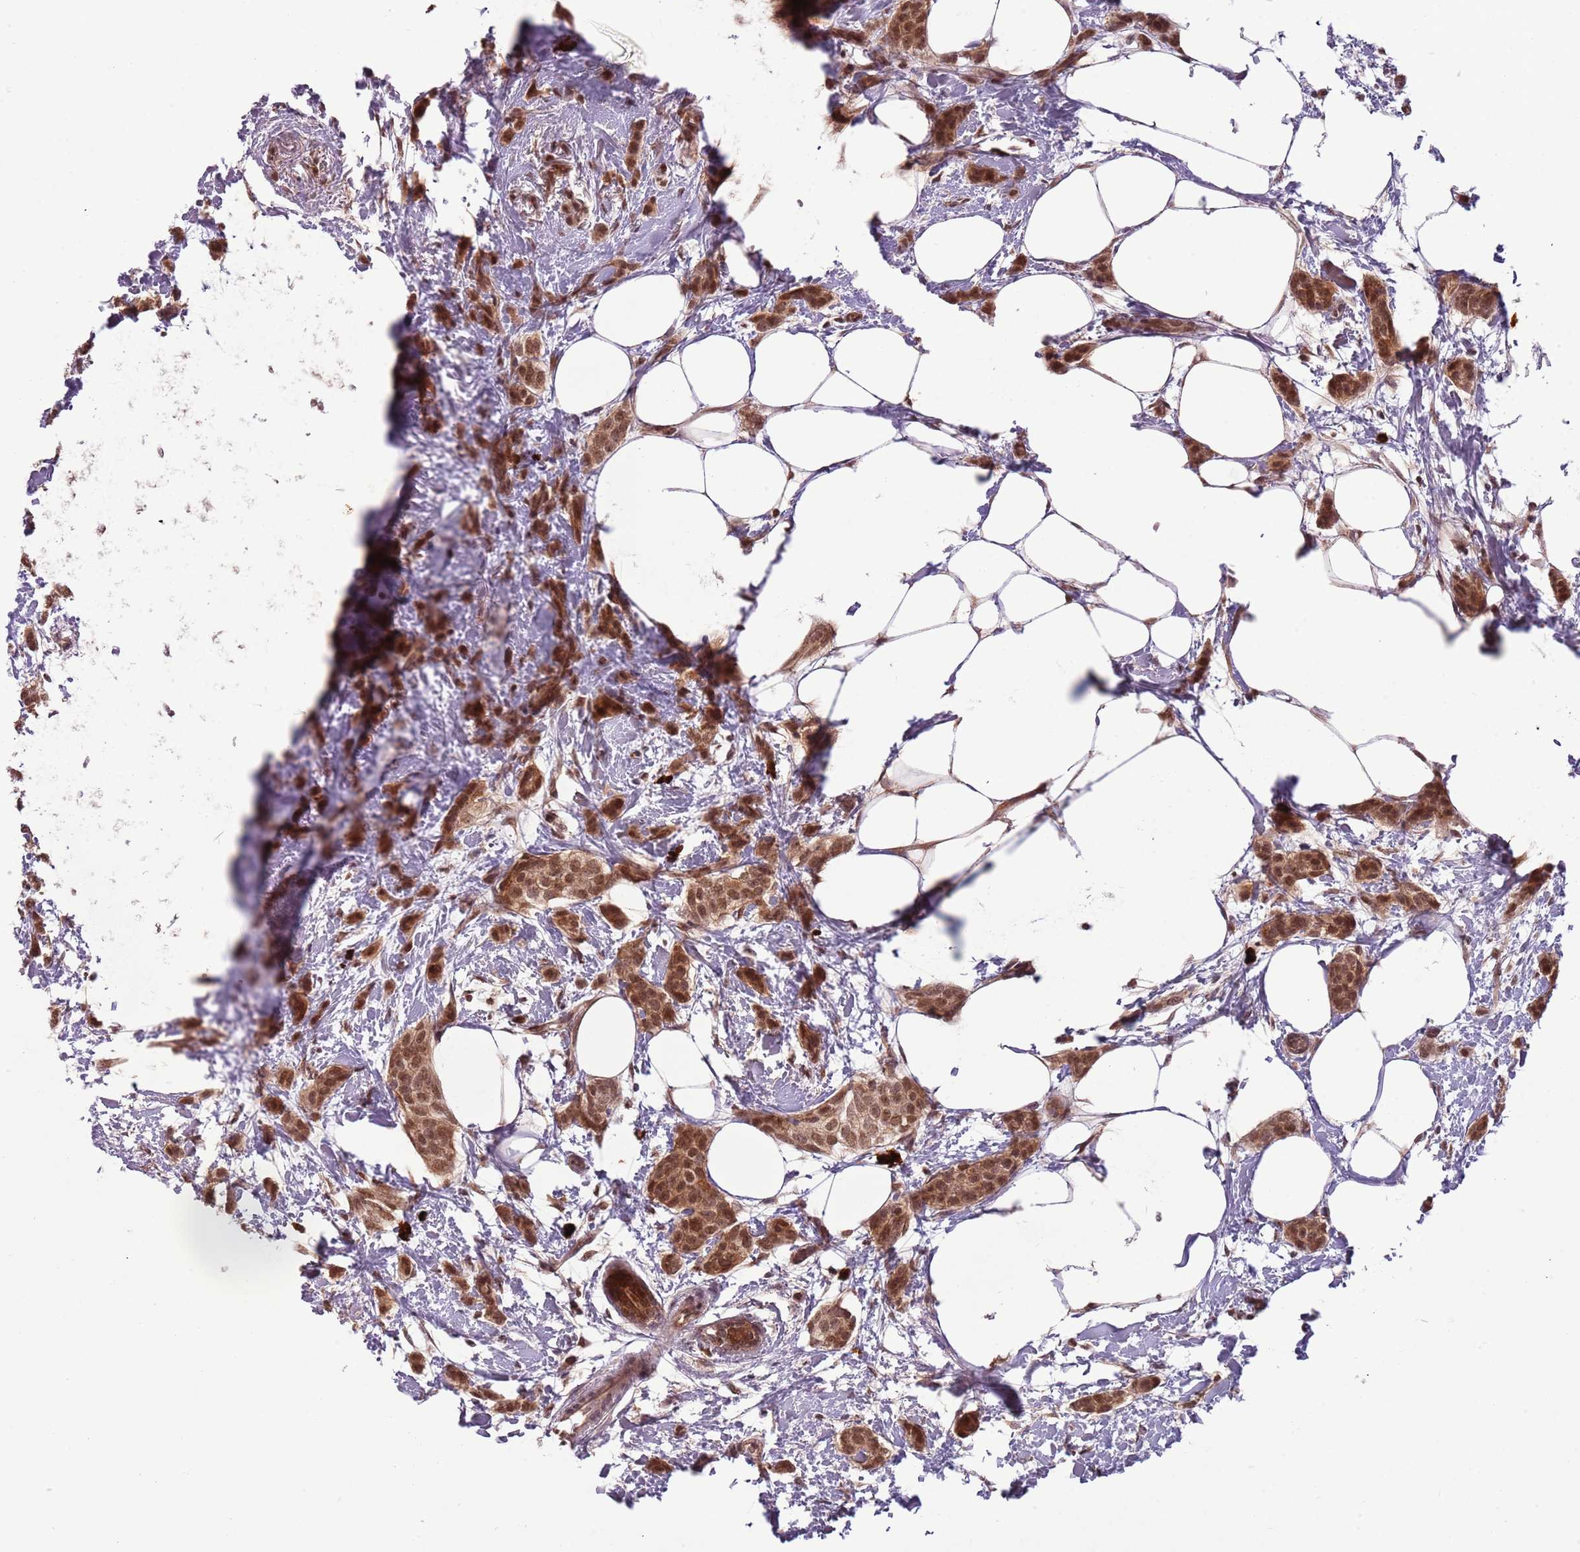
{"staining": {"intensity": "moderate", "quantity": ">75%", "location": "cytoplasmic/membranous,nuclear"}, "tissue": "breast cancer", "cell_type": "Tumor cells", "image_type": "cancer", "snomed": [{"axis": "morphology", "description": "Duct carcinoma"}, {"axis": "topography", "description": "Breast"}], "caption": "Immunohistochemistry (IHC) (DAB) staining of breast cancer demonstrates moderate cytoplasmic/membranous and nuclear protein expression in approximately >75% of tumor cells.", "gene": "FAM120AOS", "patient": {"sex": "female", "age": 72}}